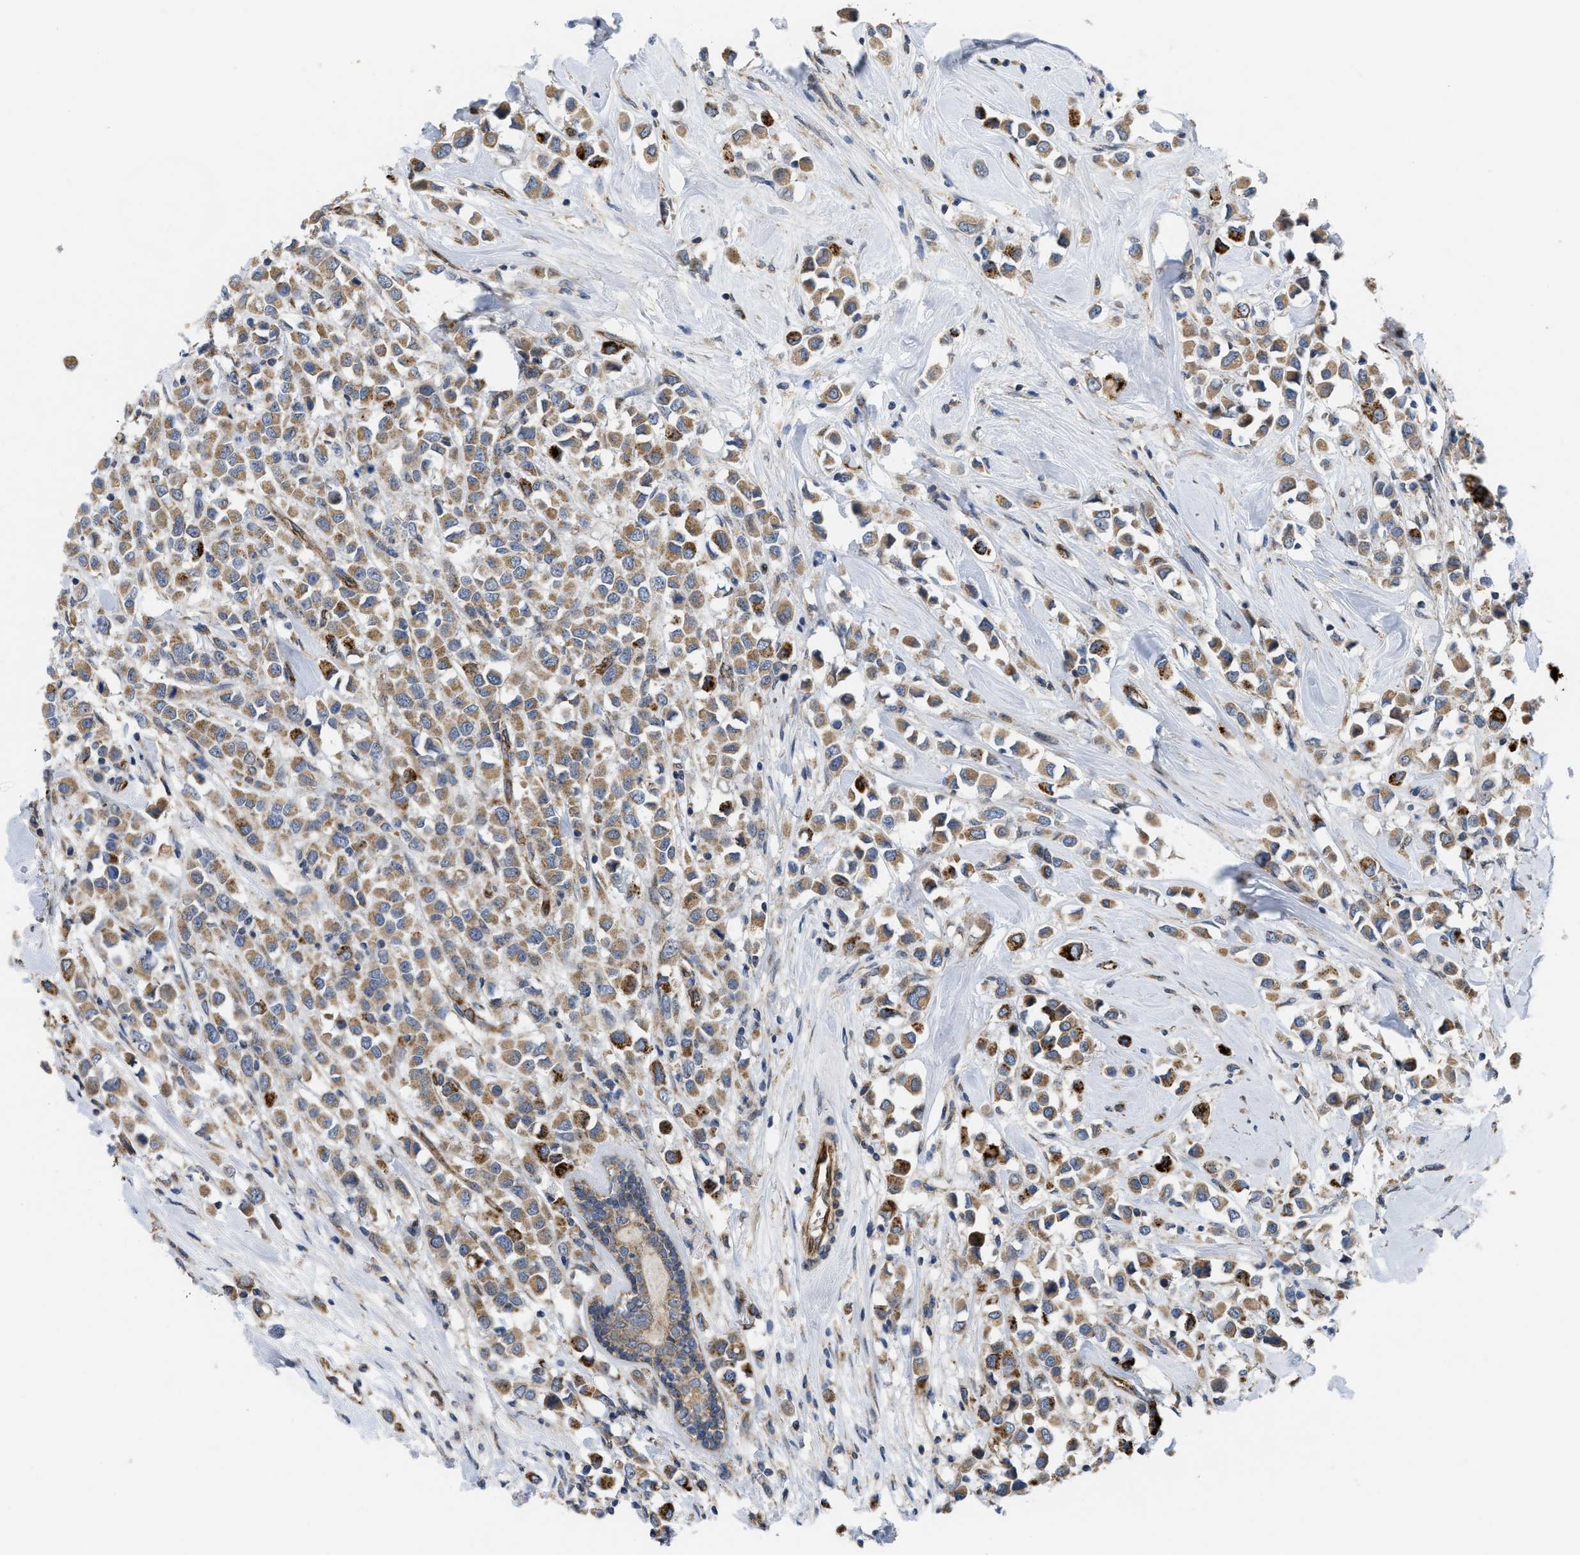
{"staining": {"intensity": "moderate", "quantity": ">75%", "location": "cytoplasmic/membranous"}, "tissue": "breast cancer", "cell_type": "Tumor cells", "image_type": "cancer", "snomed": [{"axis": "morphology", "description": "Duct carcinoma"}, {"axis": "topography", "description": "Breast"}], "caption": "Immunohistochemistry histopathology image of neoplastic tissue: human breast cancer stained using immunohistochemistry reveals medium levels of moderate protein expression localized specifically in the cytoplasmic/membranous of tumor cells, appearing as a cytoplasmic/membranous brown color.", "gene": "EOGT", "patient": {"sex": "female", "age": 61}}